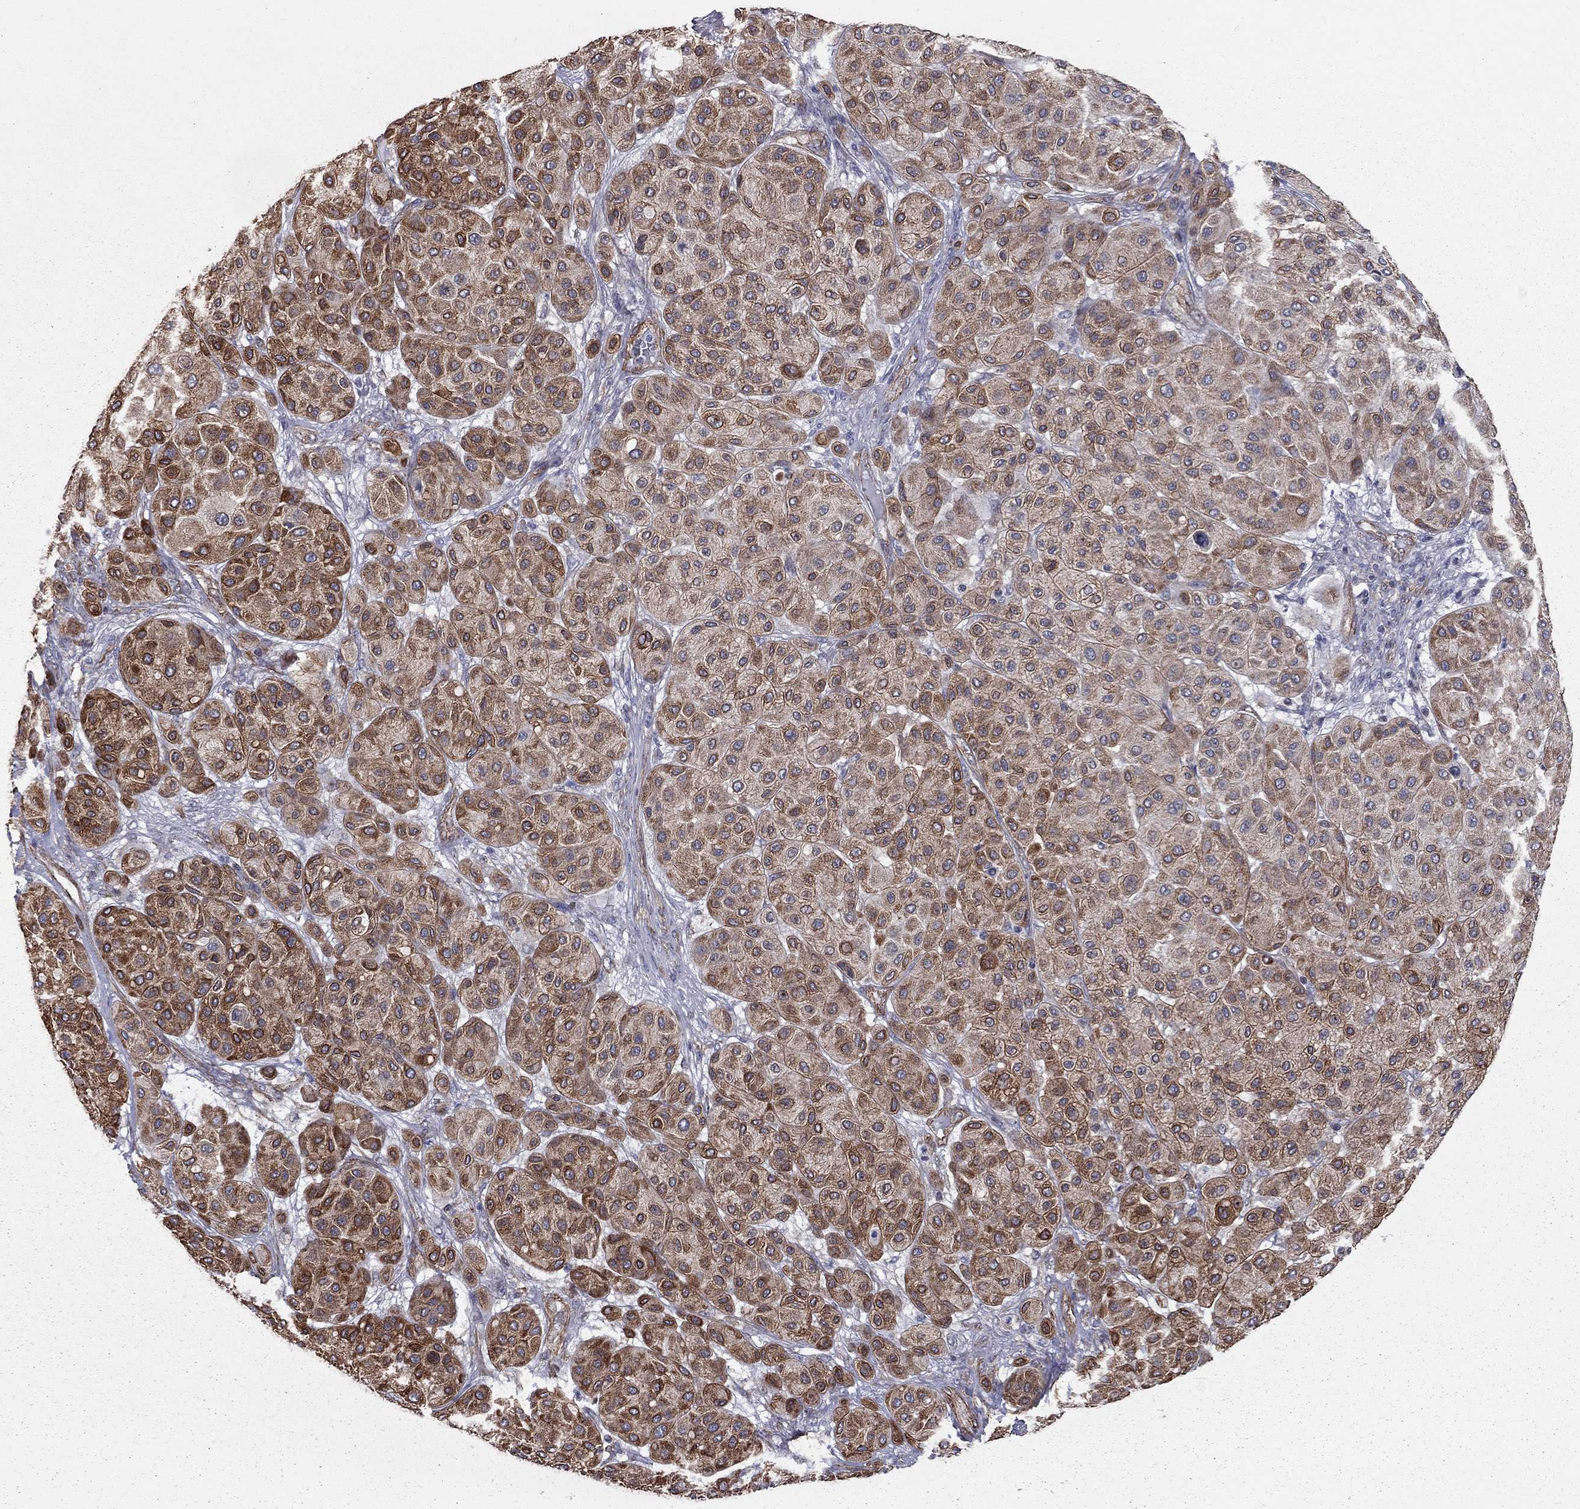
{"staining": {"intensity": "strong", "quantity": ">75%", "location": "cytoplasmic/membranous"}, "tissue": "melanoma", "cell_type": "Tumor cells", "image_type": "cancer", "snomed": [{"axis": "morphology", "description": "Malignant melanoma, Metastatic site"}, {"axis": "topography", "description": "Smooth muscle"}], "caption": "An image showing strong cytoplasmic/membranous staining in about >75% of tumor cells in melanoma, as visualized by brown immunohistochemical staining.", "gene": "BICDL2", "patient": {"sex": "male", "age": 41}}